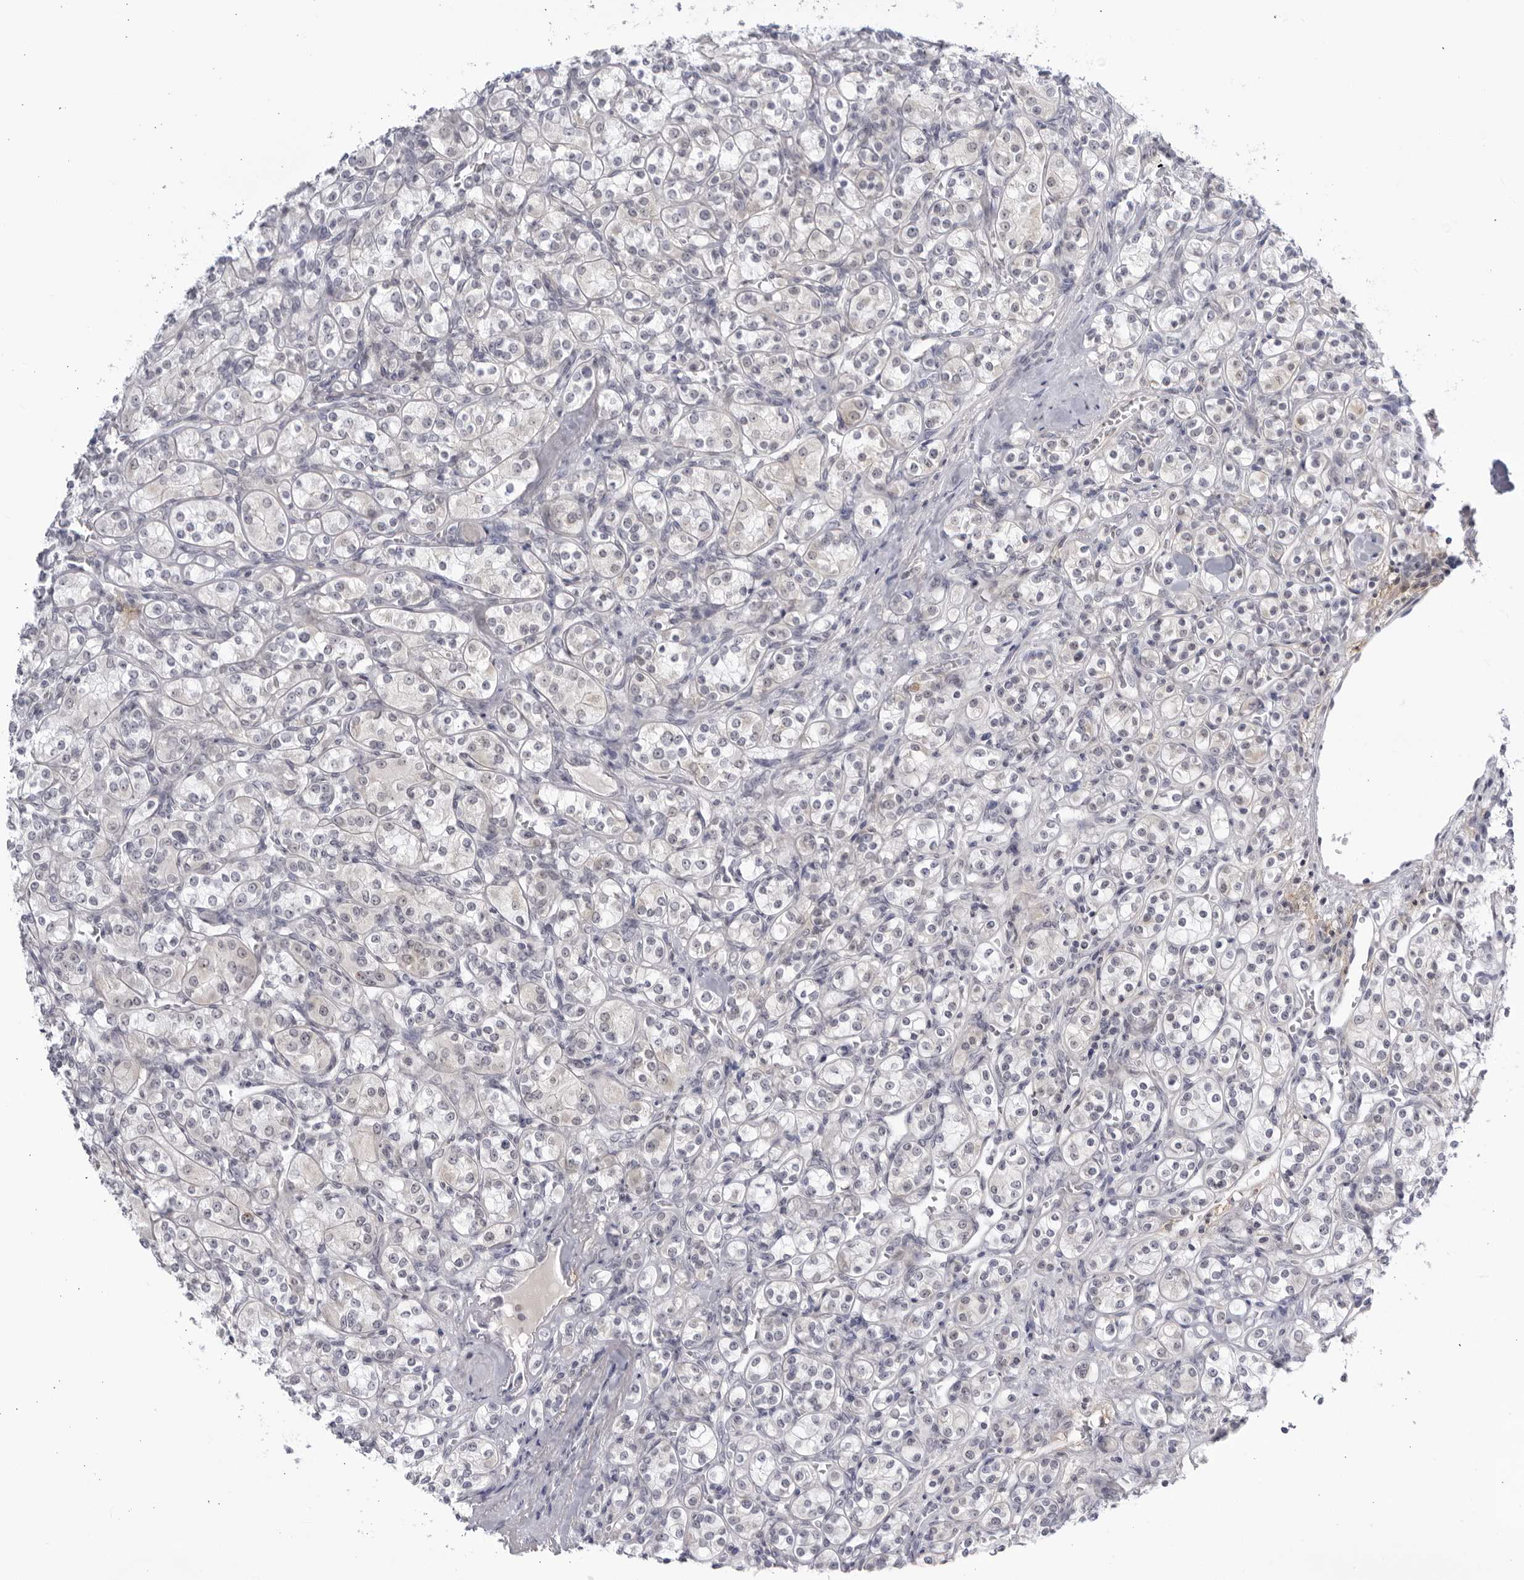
{"staining": {"intensity": "negative", "quantity": "none", "location": "none"}, "tissue": "renal cancer", "cell_type": "Tumor cells", "image_type": "cancer", "snomed": [{"axis": "morphology", "description": "Adenocarcinoma, NOS"}, {"axis": "topography", "description": "Kidney"}], "caption": "Immunohistochemical staining of renal cancer reveals no significant expression in tumor cells.", "gene": "CNBD1", "patient": {"sex": "male", "age": 77}}